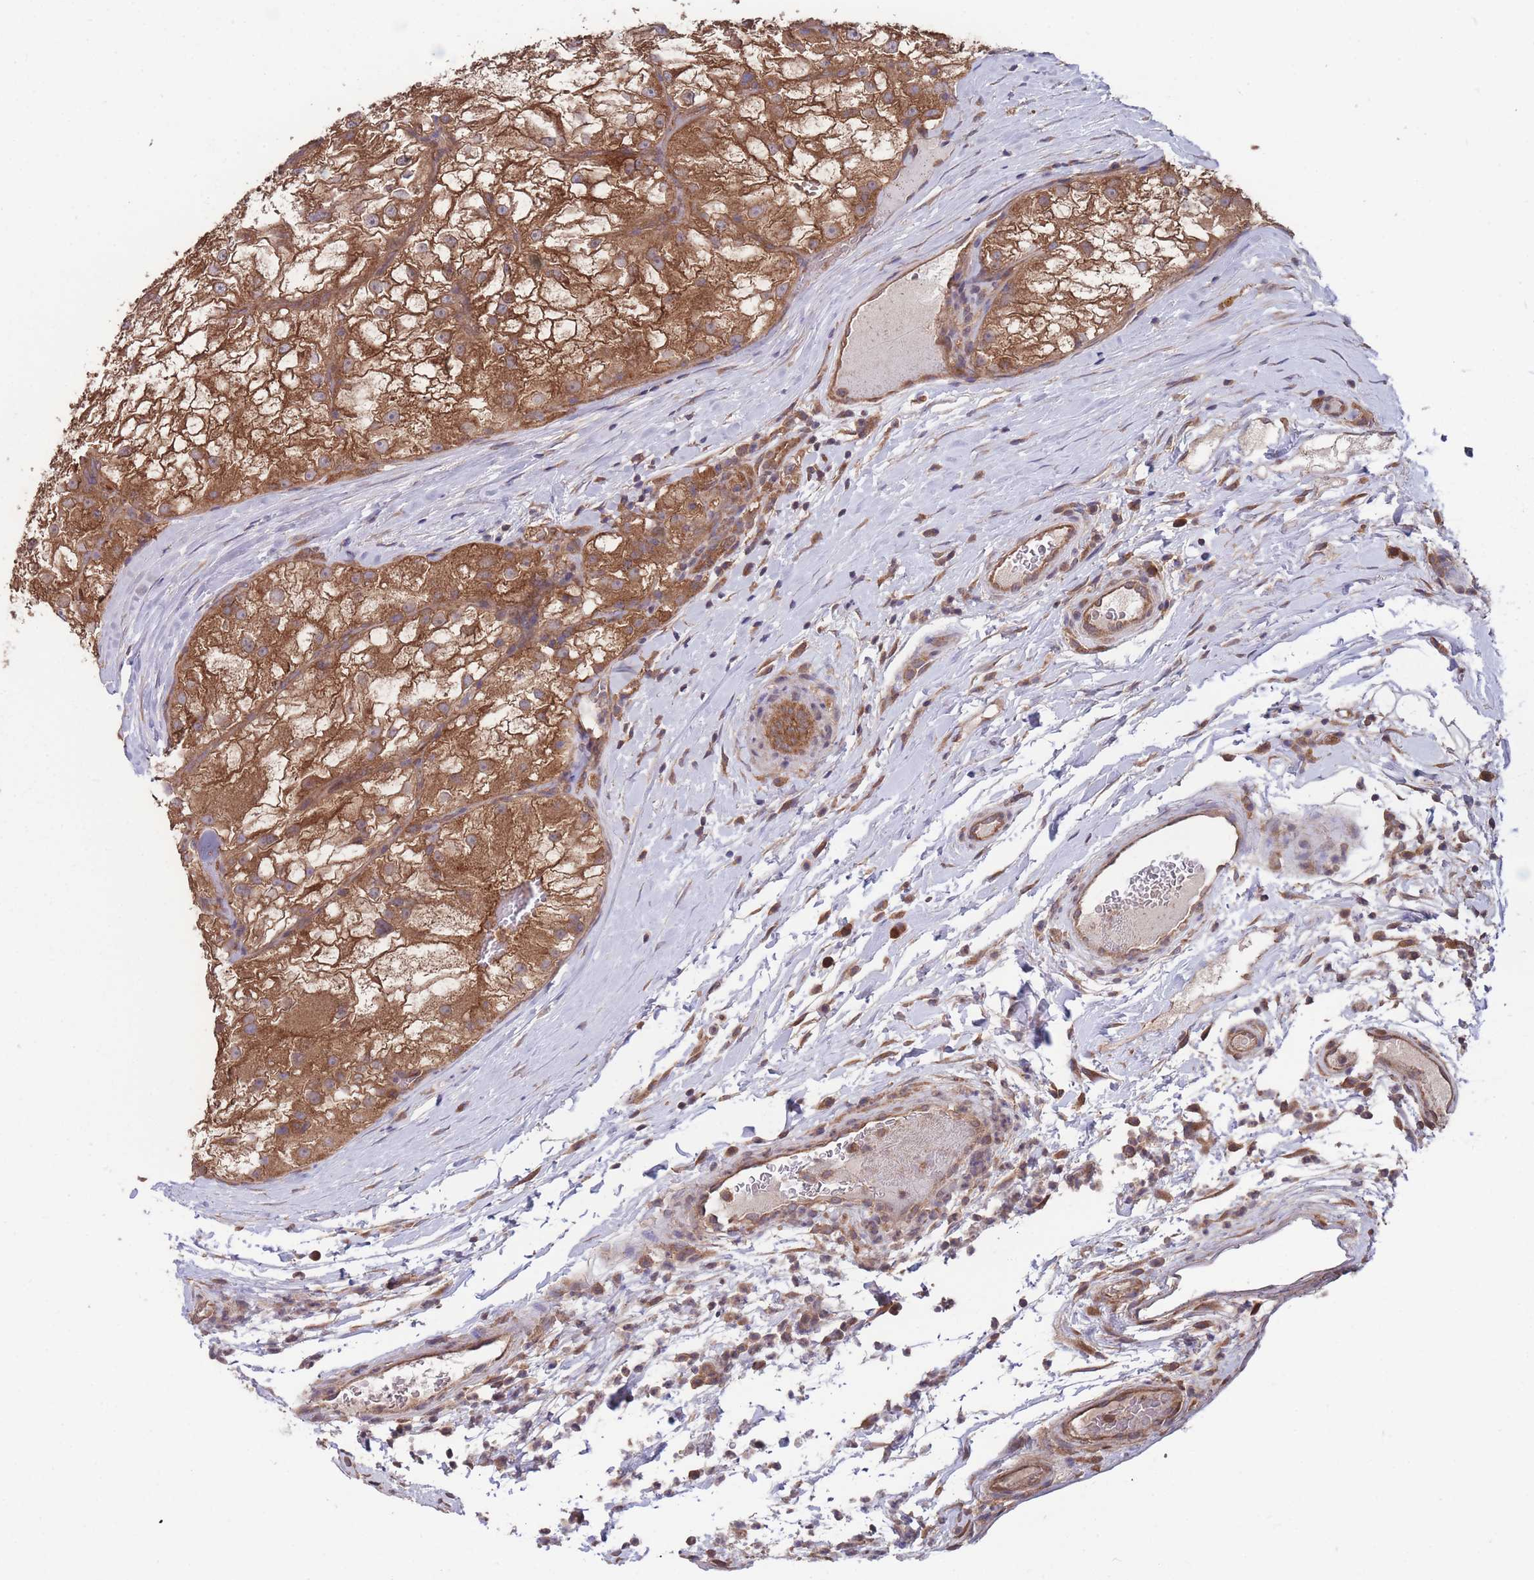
{"staining": {"intensity": "strong", "quantity": ">75%", "location": "cytoplasmic/membranous"}, "tissue": "renal cancer", "cell_type": "Tumor cells", "image_type": "cancer", "snomed": [{"axis": "morphology", "description": "Adenocarcinoma, NOS"}, {"axis": "topography", "description": "Kidney"}], "caption": "Immunohistochemical staining of renal cancer (adenocarcinoma) shows high levels of strong cytoplasmic/membranous positivity in approximately >75% of tumor cells.", "gene": "ZPR1", "patient": {"sex": "female", "age": 72}}